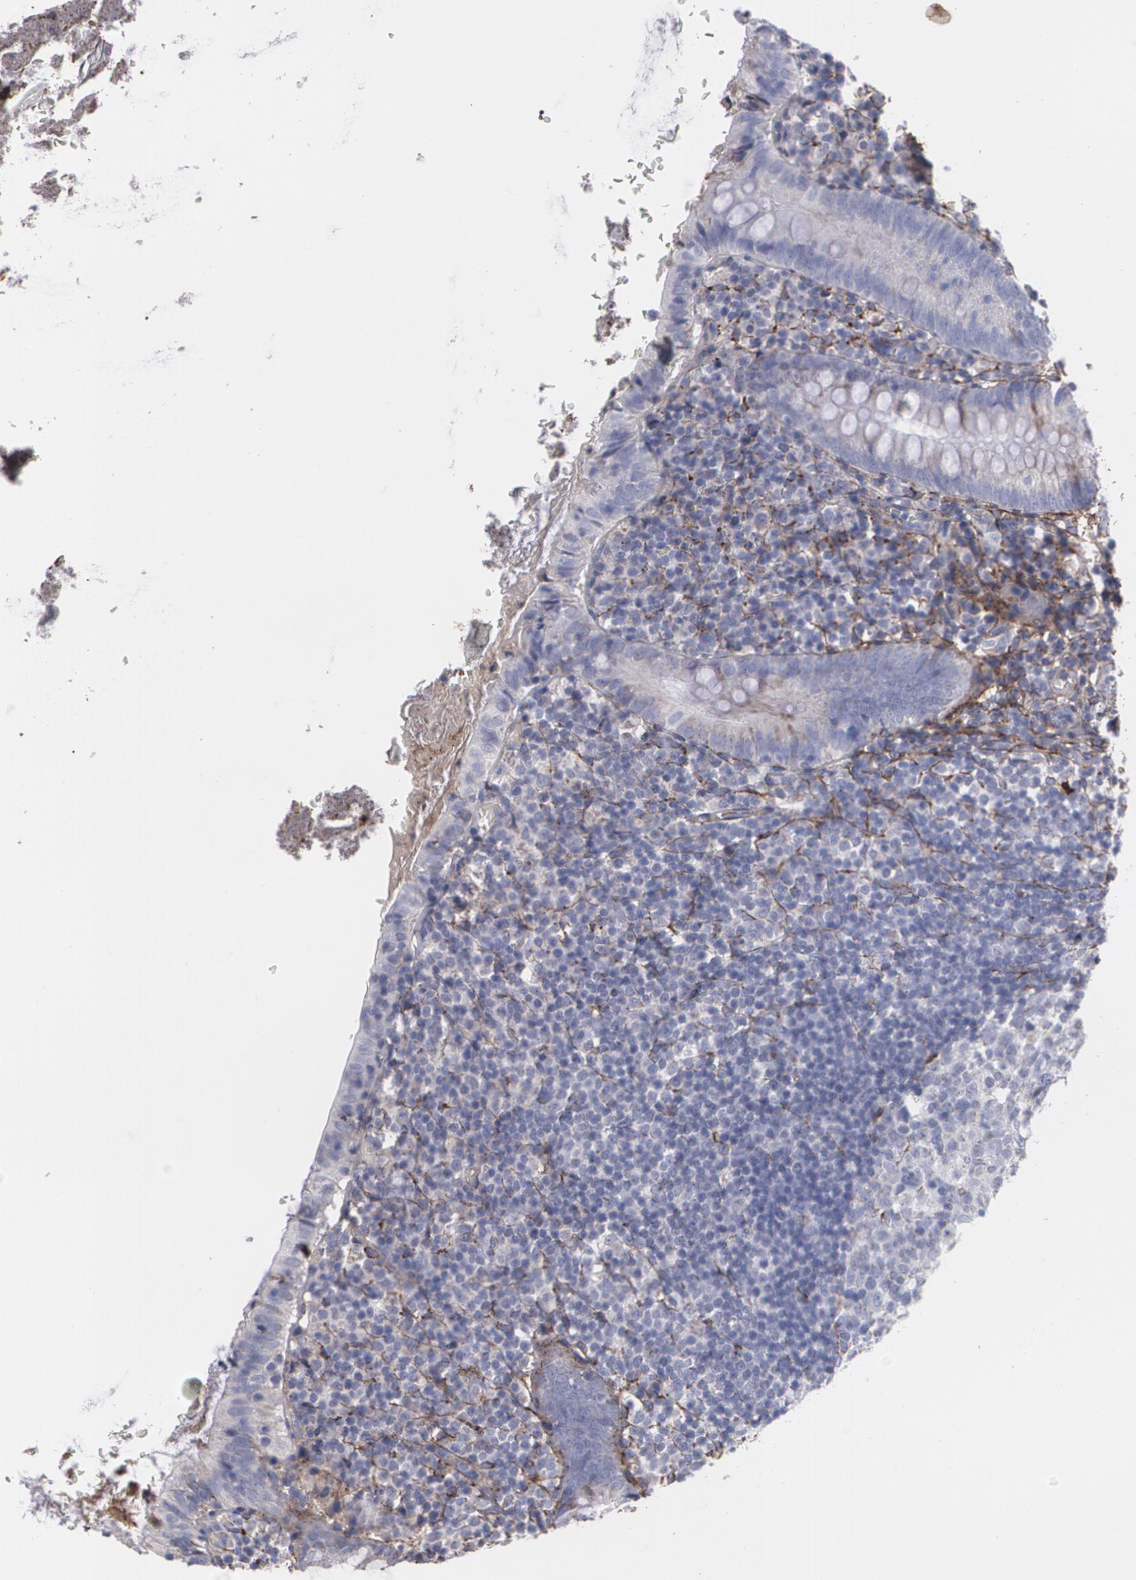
{"staining": {"intensity": "moderate", "quantity": ">75%", "location": "cytoplasmic/membranous"}, "tissue": "appendix", "cell_type": "Glandular cells", "image_type": "normal", "snomed": [{"axis": "morphology", "description": "Normal tissue, NOS"}, {"axis": "topography", "description": "Appendix"}], "caption": "IHC image of benign appendix: human appendix stained using immunohistochemistry (IHC) reveals medium levels of moderate protein expression localized specifically in the cytoplasmic/membranous of glandular cells, appearing as a cytoplasmic/membranous brown color.", "gene": "FBLN1", "patient": {"sex": "female", "age": 10}}